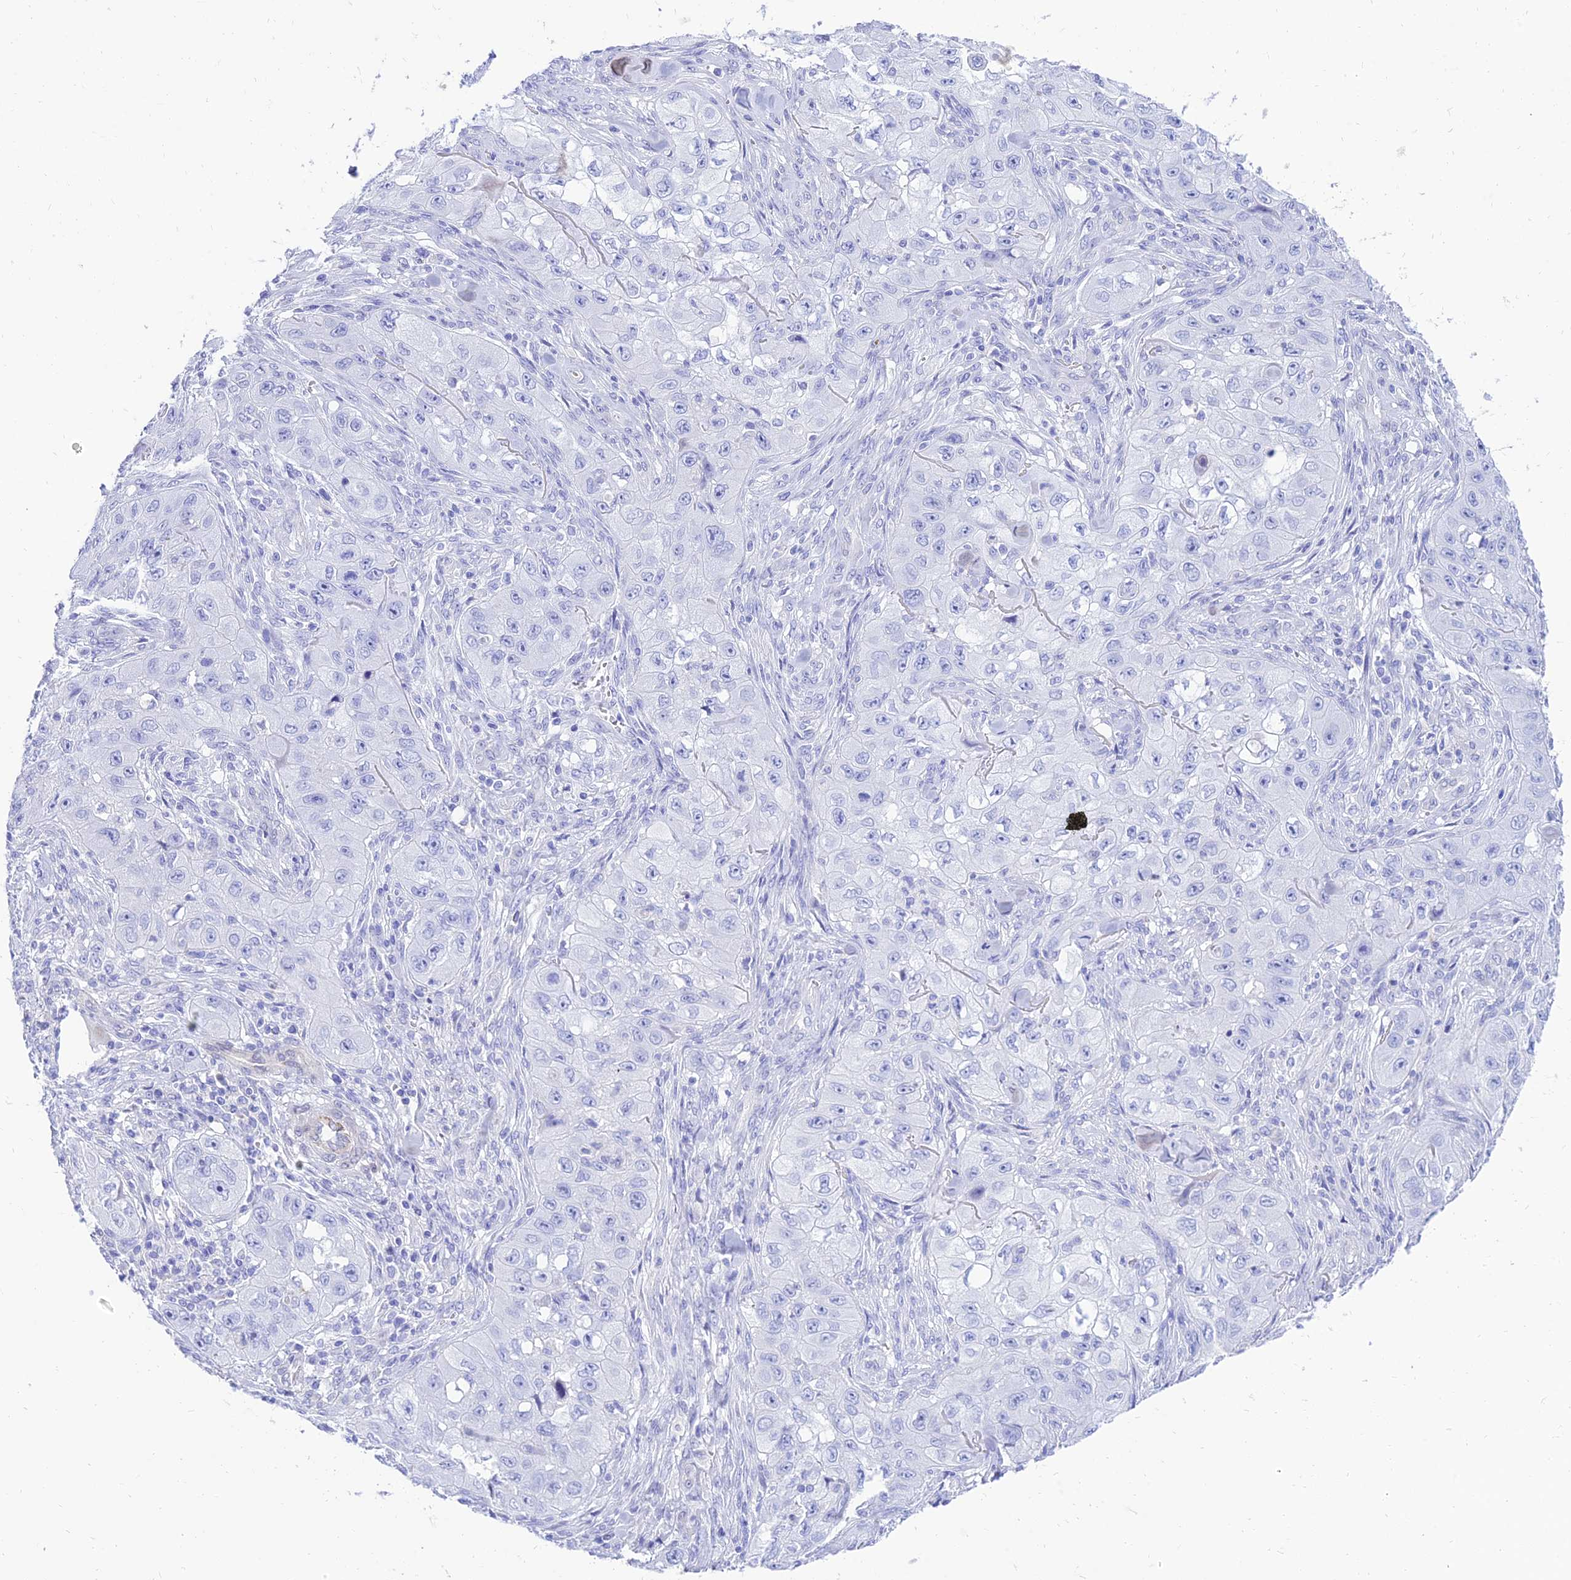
{"staining": {"intensity": "negative", "quantity": "none", "location": "none"}, "tissue": "skin cancer", "cell_type": "Tumor cells", "image_type": "cancer", "snomed": [{"axis": "morphology", "description": "Squamous cell carcinoma, NOS"}, {"axis": "topography", "description": "Skin"}, {"axis": "topography", "description": "Subcutis"}], "caption": "An image of skin squamous cell carcinoma stained for a protein demonstrates no brown staining in tumor cells.", "gene": "TAC3", "patient": {"sex": "male", "age": 73}}